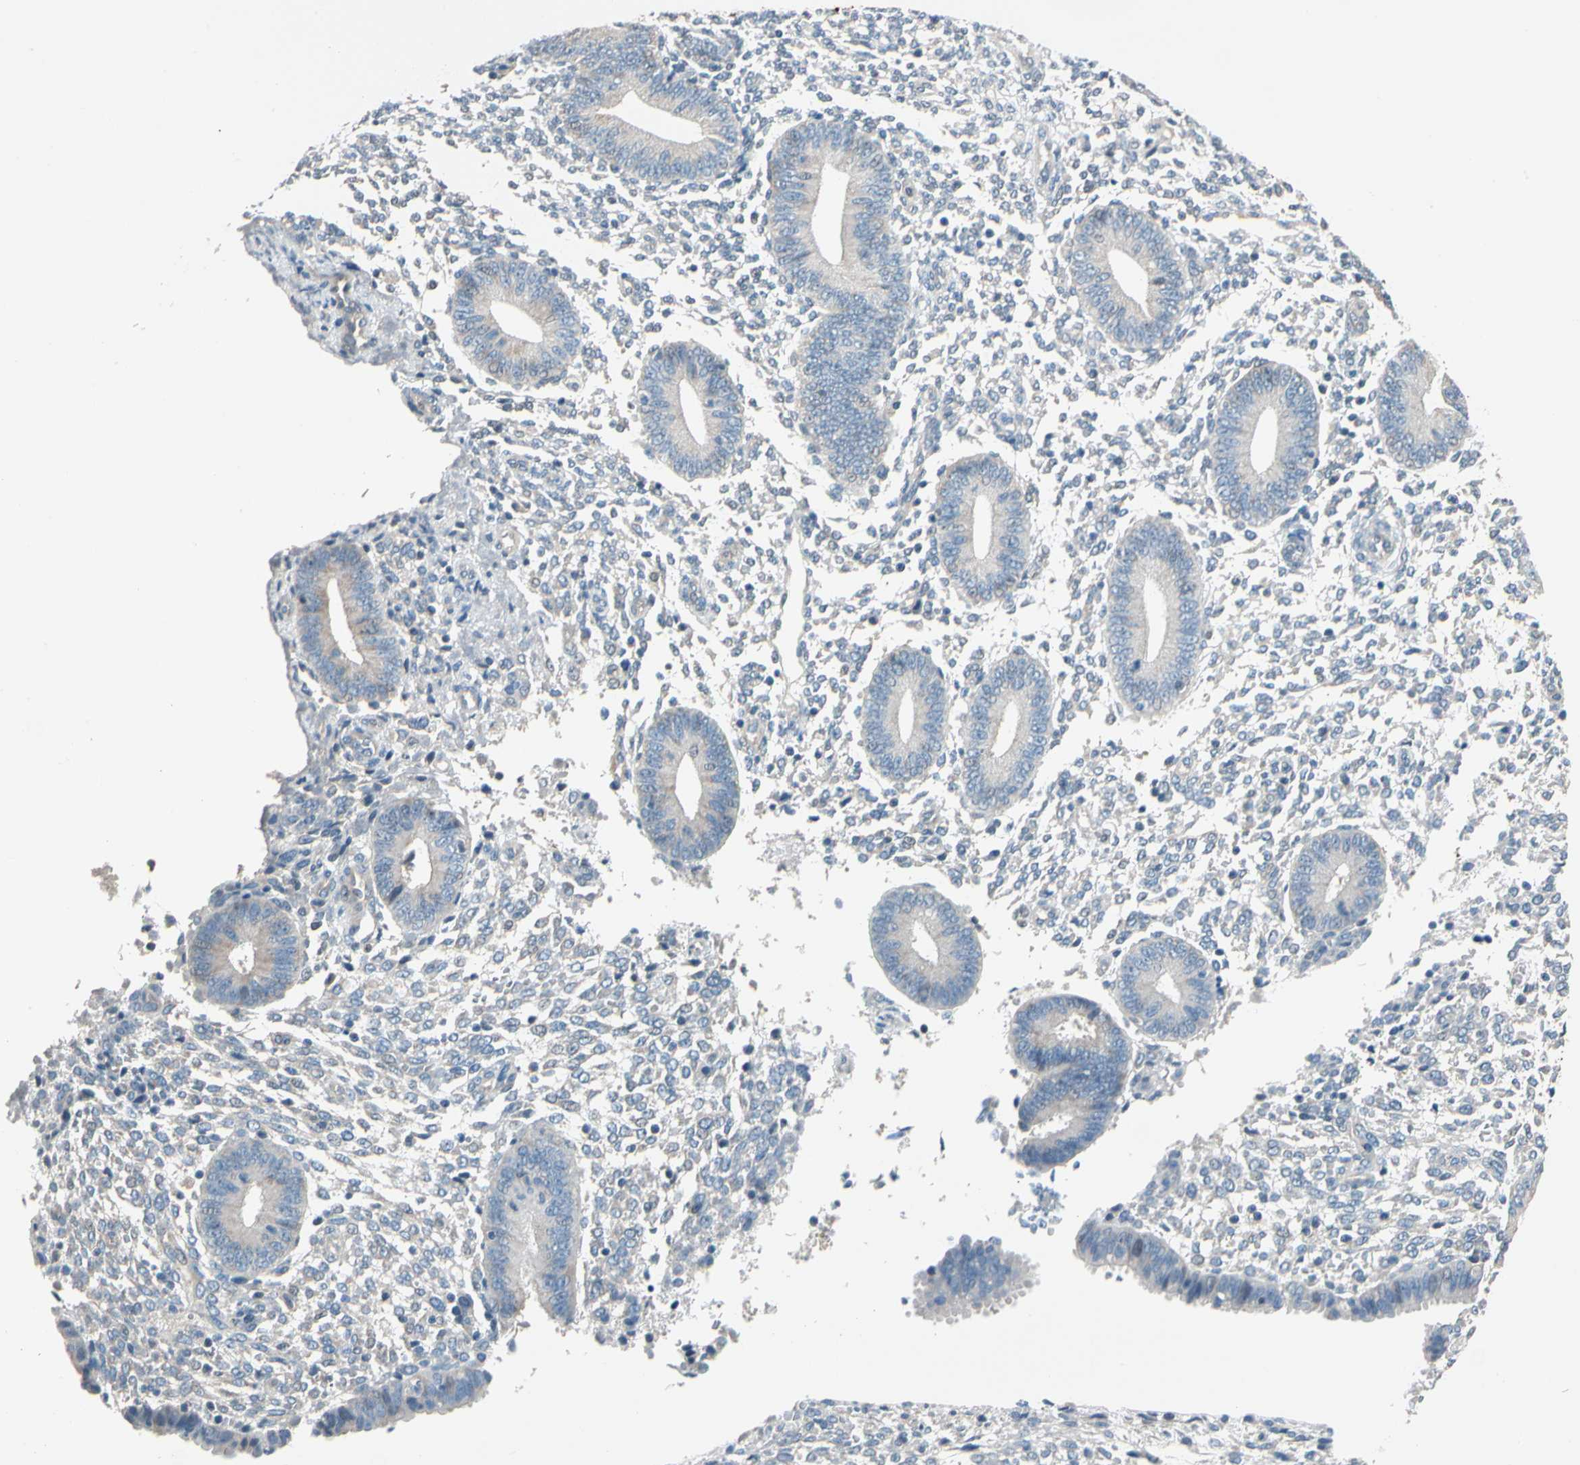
{"staining": {"intensity": "negative", "quantity": "none", "location": "none"}, "tissue": "endometrium", "cell_type": "Cells in endometrial stroma", "image_type": "normal", "snomed": [{"axis": "morphology", "description": "Normal tissue, NOS"}, {"axis": "topography", "description": "Endometrium"}], "caption": "An image of human endometrium is negative for staining in cells in endometrial stroma. (DAB (3,3'-diaminobenzidine) immunohistochemistry (IHC) visualized using brightfield microscopy, high magnification).", "gene": "STK40", "patient": {"sex": "female", "age": 35}}